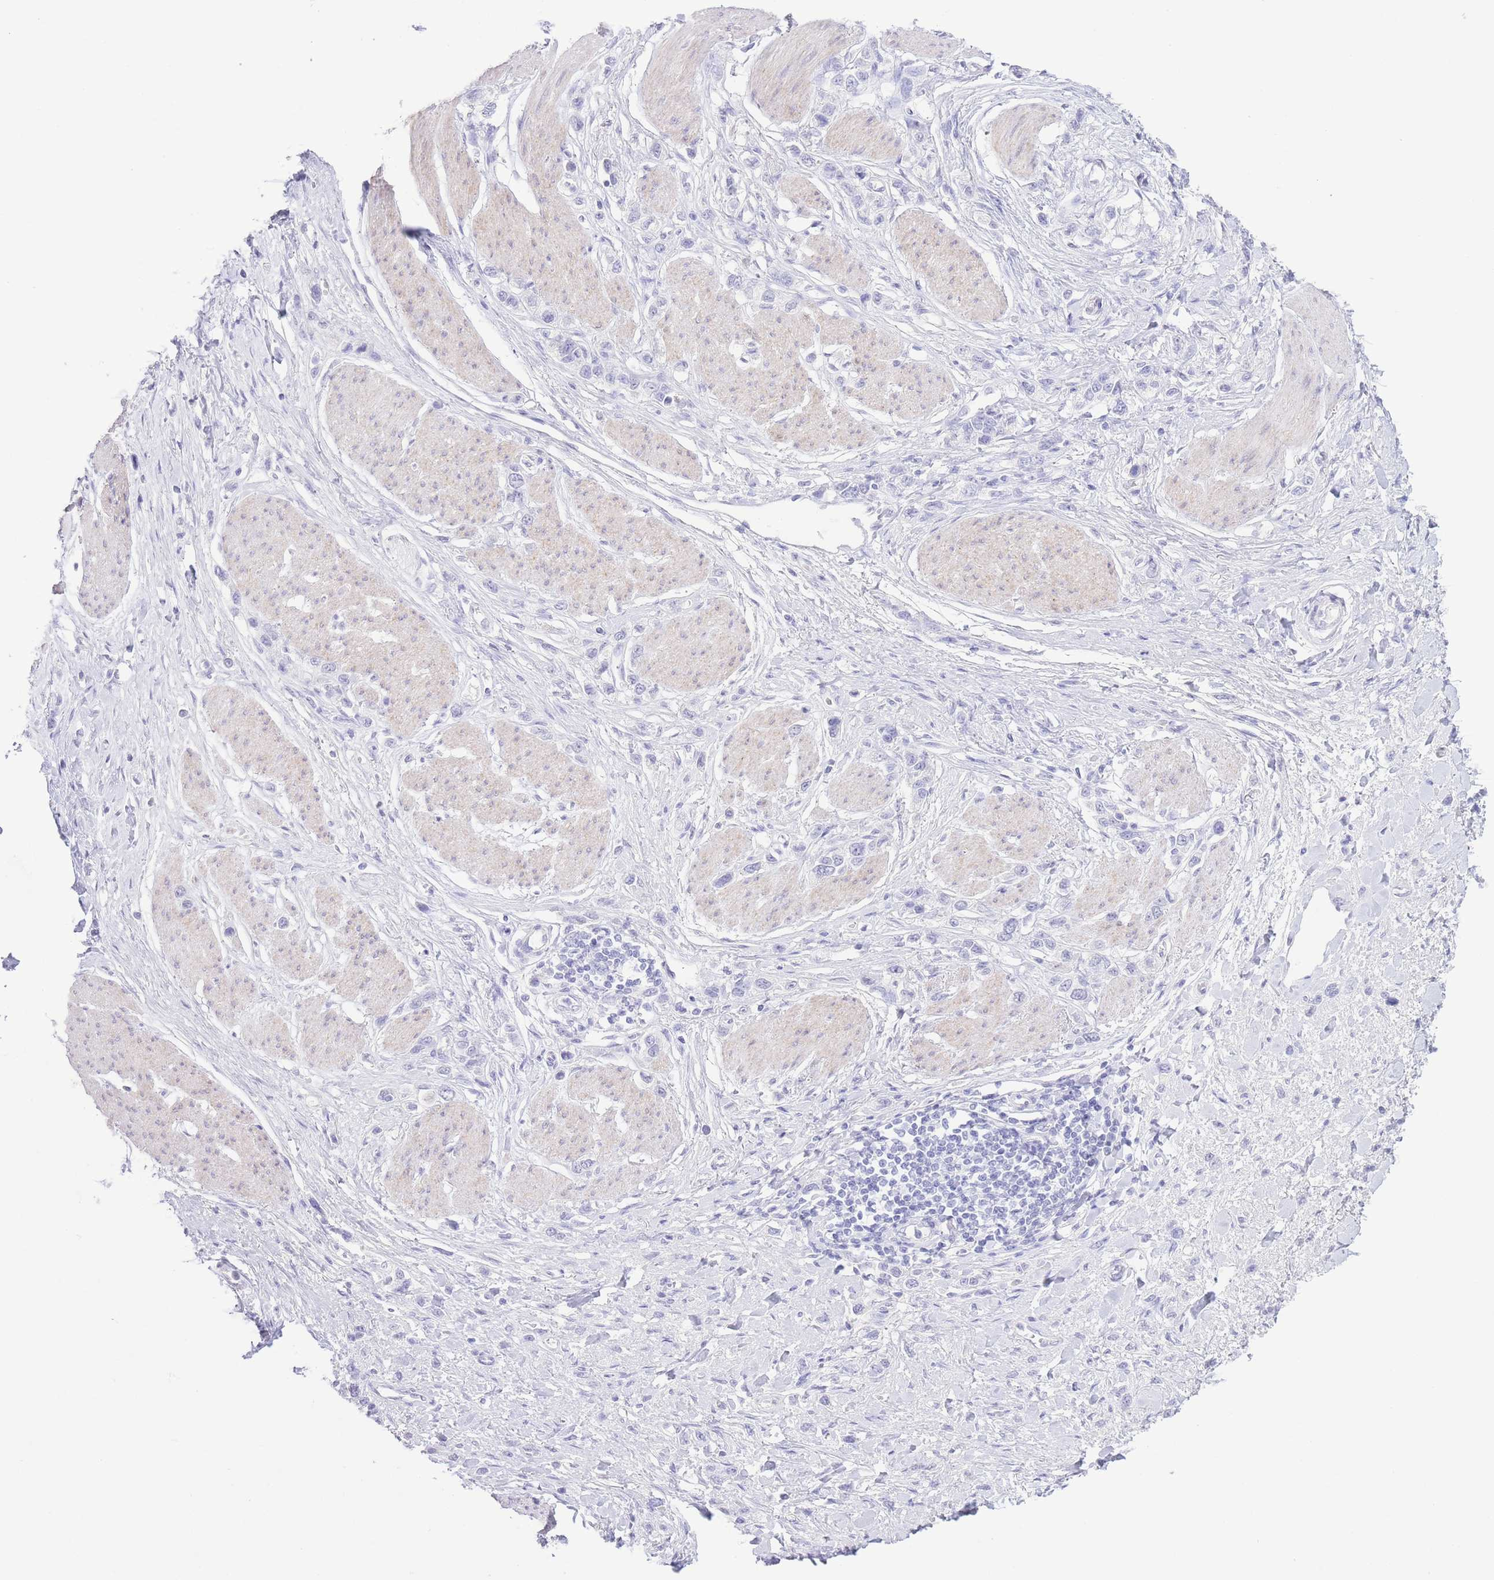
{"staining": {"intensity": "negative", "quantity": "none", "location": "none"}, "tissue": "stomach cancer", "cell_type": "Tumor cells", "image_type": "cancer", "snomed": [{"axis": "morphology", "description": "Adenocarcinoma, NOS"}, {"axis": "topography", "description": "Stomach"}], "caption": "This is a photomicrograph of immunohistochemistry (IHC) staining of stomach cancer (adenocarcinoma), which shows no staining in tumor cells.", "gene": "PKLR", "patient": {"sex": "female", "age": 65}}